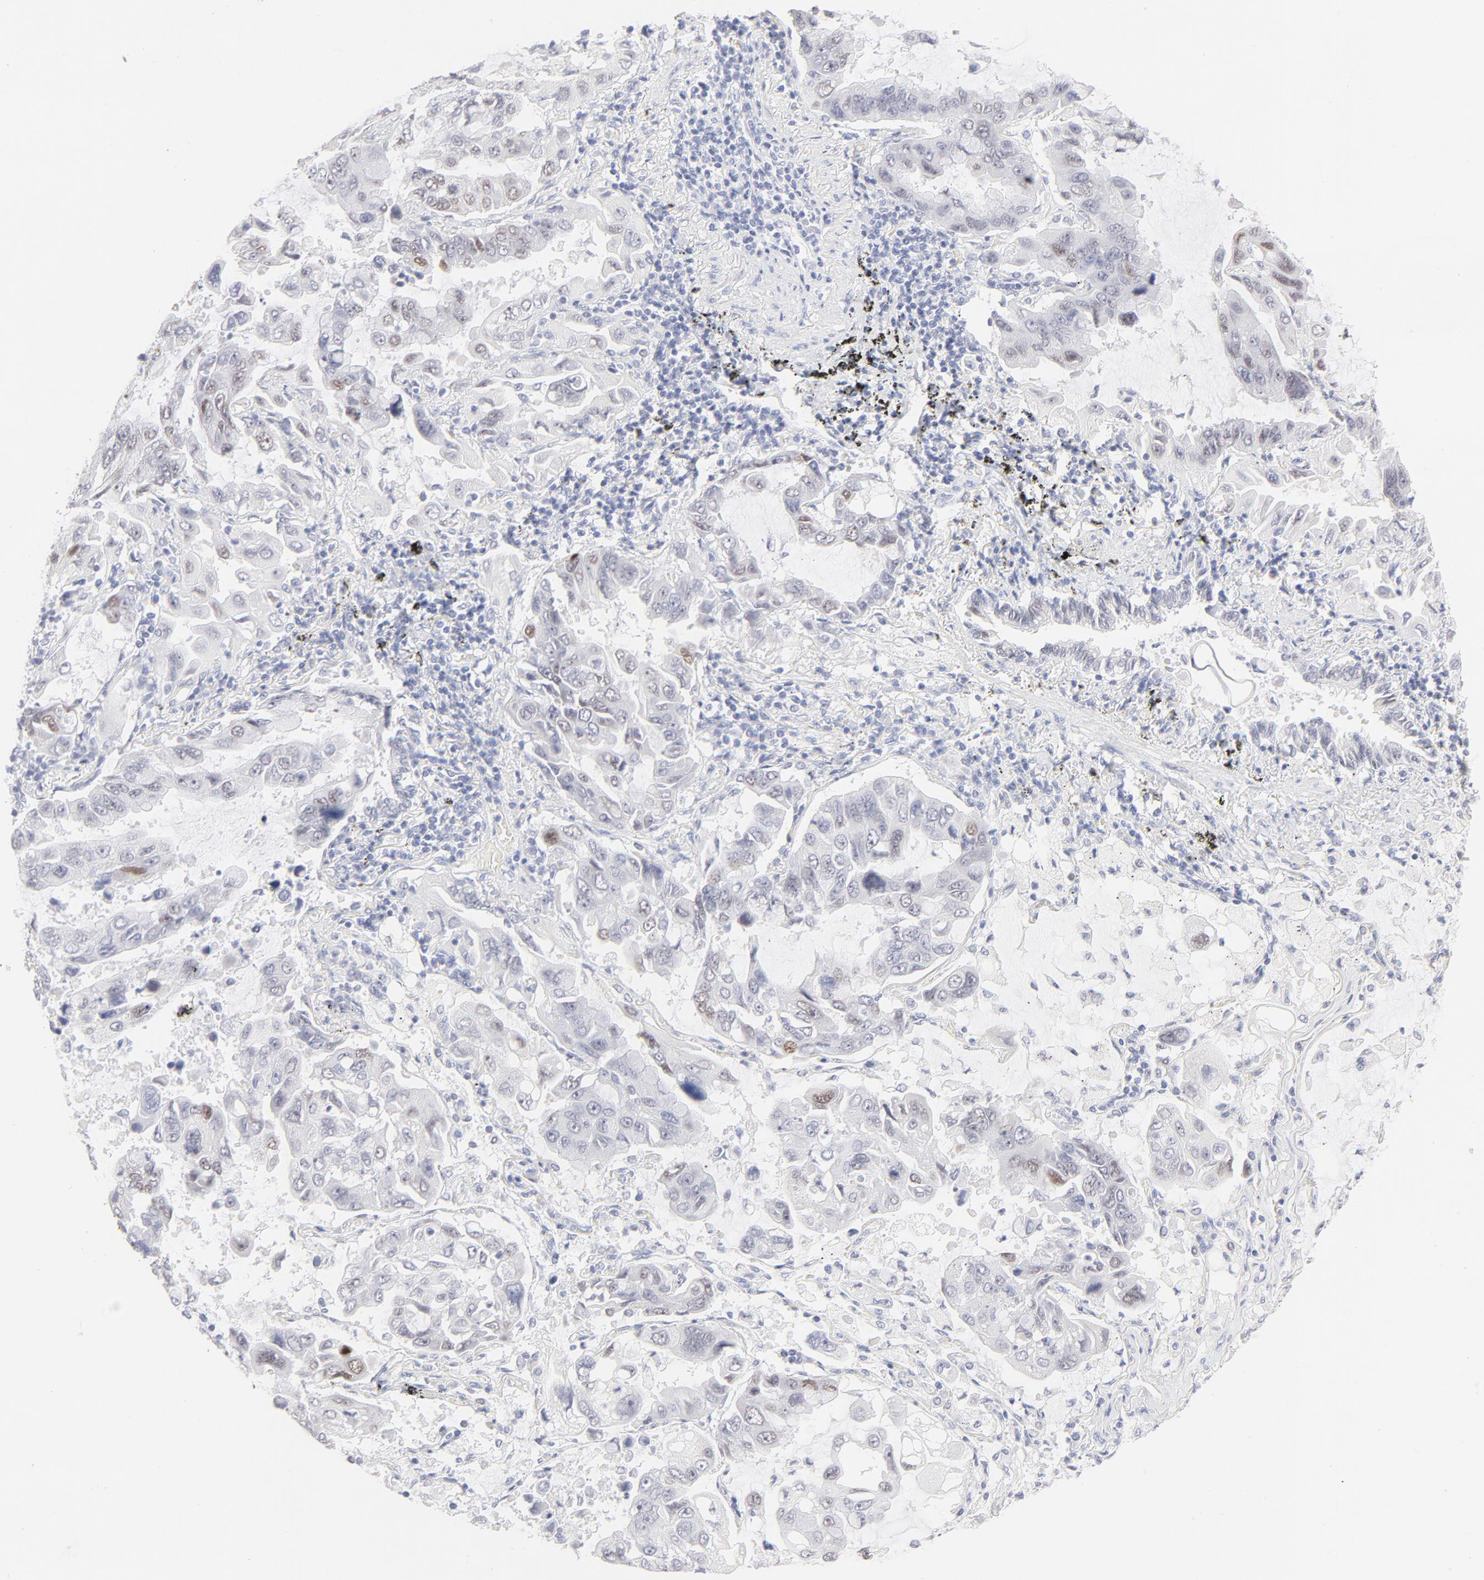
{"staining": {"intensity": "moderate", "quantity": "<25%", "location": "nuclear"}, "tissue": "lung cancer", "cell_type": "Tumor cells", "image_type": "cancer", "snomed": [{"axis": "morphology", "description": "Adenocarcinoma, NOS"}, {"axis": "topography", "description": "Lung"}], "caption": "Immunohistochemical staining of lung cancer (adenocarcinoma) shows moderate nuclear protein expression in approximately <25% of tumor cells. Ihc stains the protein in brown and the nuclei are stained blue.", "gene": "ELF3", "patient": {"sex": "male", "age": 64}}